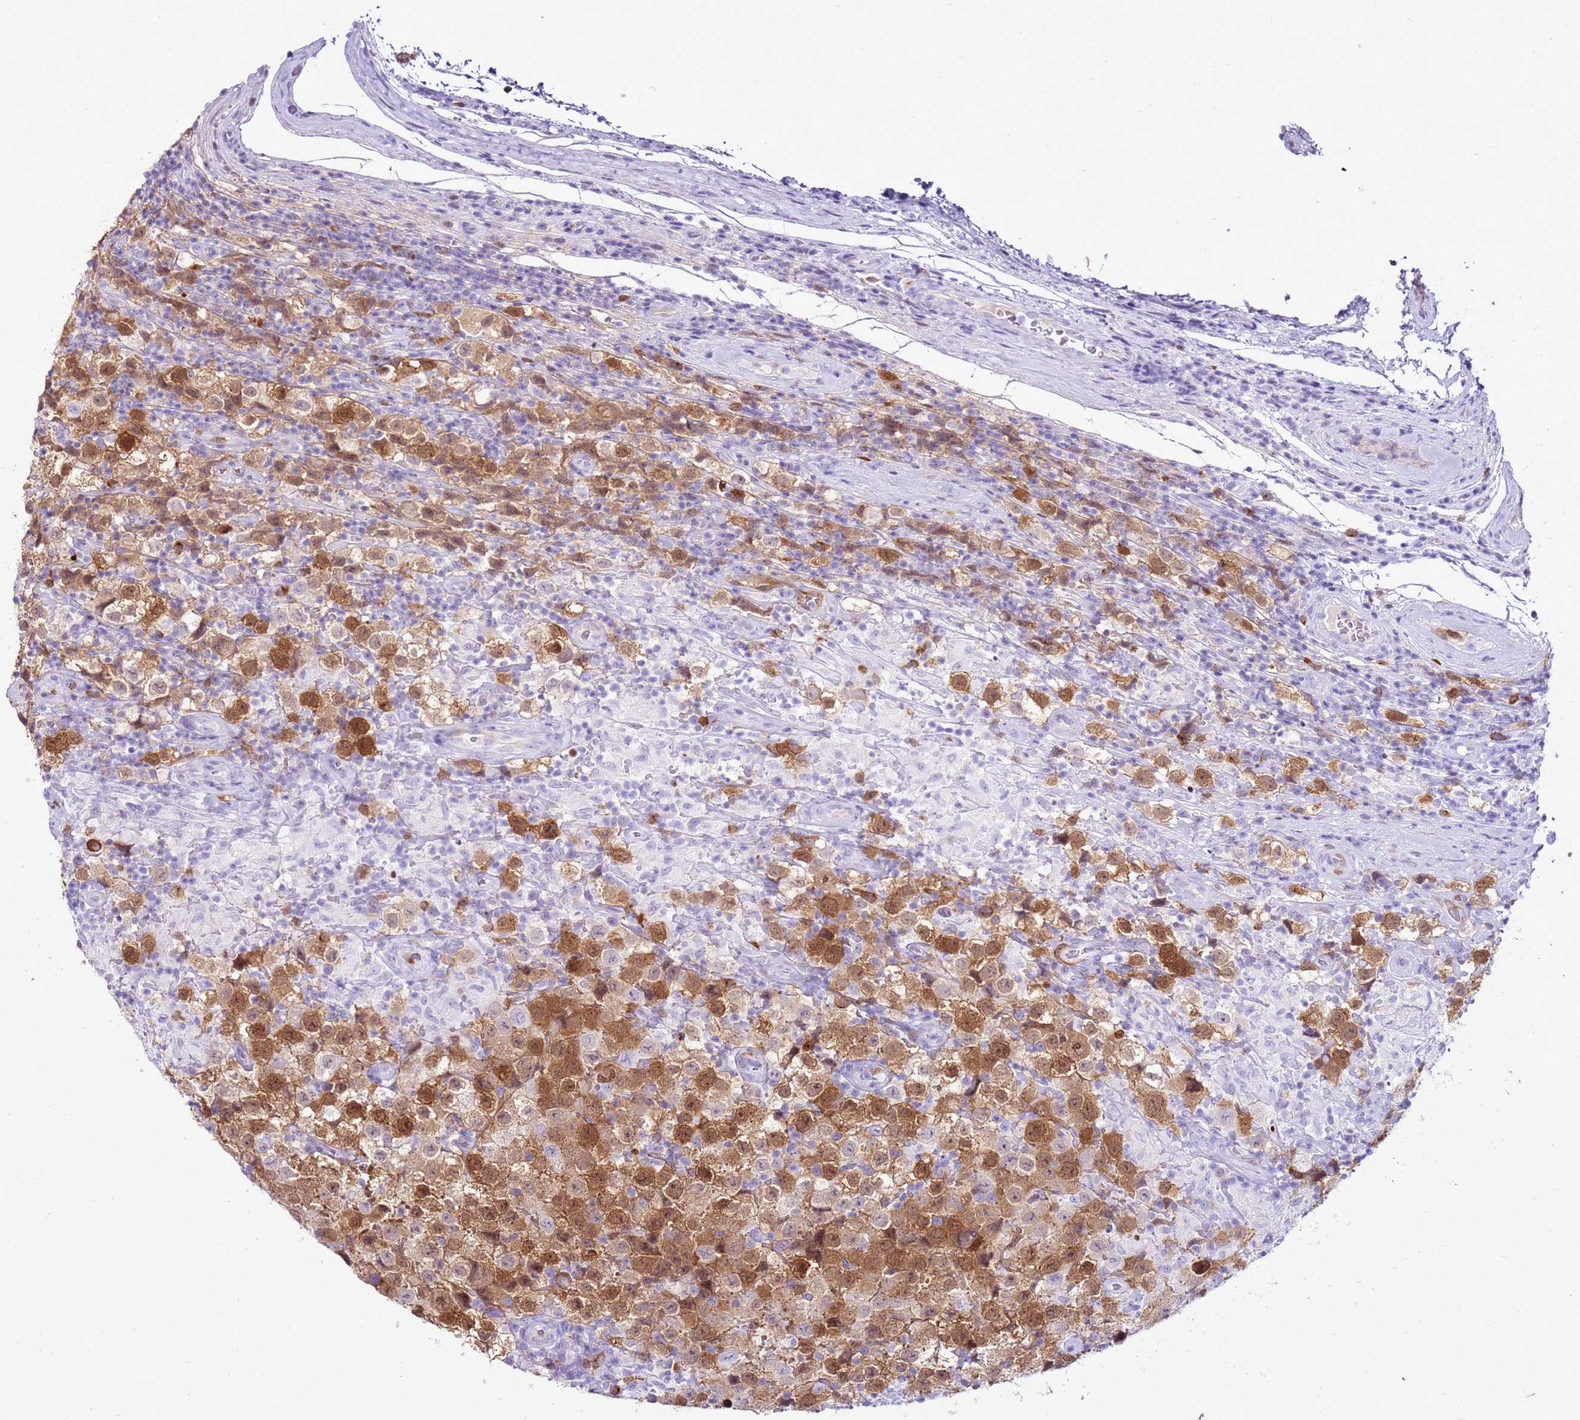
{"staining": {"intensity": "strong", "quantity": ">75%", "location": "cytoplasmic/membranous,nuclear"}, "tissue": "testis cancer", "cell_type": "Tumor cells", "image_type": "cancer", "snomed": [{"axis": "morphology", "description": "Seminoma, NOS"}, {"axis": "morphology", "description": "Carcinoma, Embryonal, NOS"}, {"axis": "topography", "description": "Testis"}], "caption": "Strong cytoplasmic/membranous and nuclear expression for a protein is appreciated in approximately >75% of tumor cells of testis embryonal carcinoma using immunohistochemistry.", "gene": "SPC25", "patient": {"sex": "male", "age": 41}}